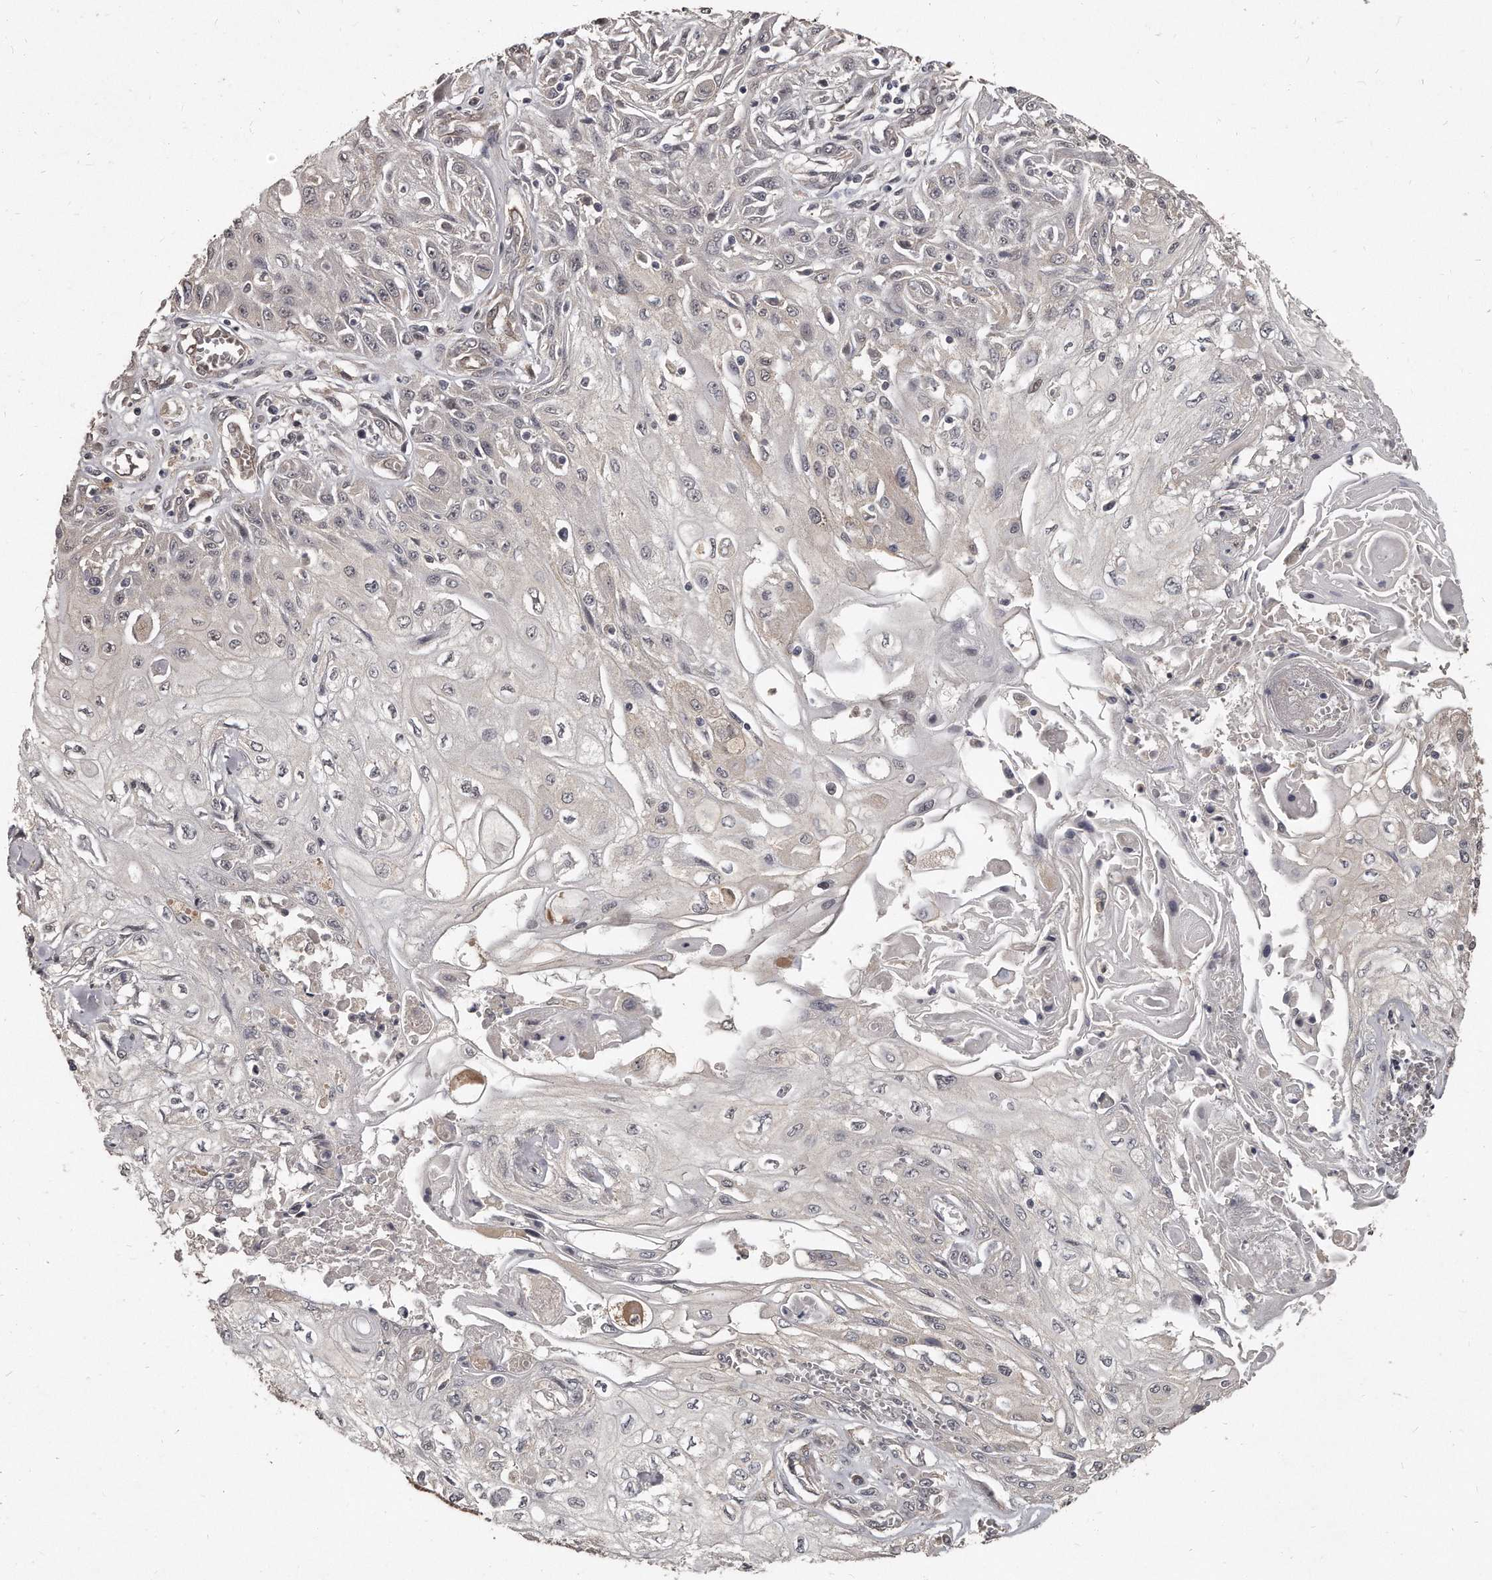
{"staining": {"intensity": "negative", "quantity": "none", "location": "none"}, "tissue": "skin cancer", "cell_type": "Tumor cells", "image_type": "cancer", "snomed": [{"axis": "morphology", "description": "Squamous cell carcinoma, NOS"}, {"axis": "morphology", "description": "Squamous cell carcinoma, metastatic, NOS"}, {"axis": "topography", "description": "Skin"}, {"axis": "topography", "description": "Lymph node"}], "caption": "IHC of human skin cancer (squamous cell carcinoma) reveals no expression in tumor cells.", "gene": "GRB10", "patient": {"sex": "male", "age": 75}}